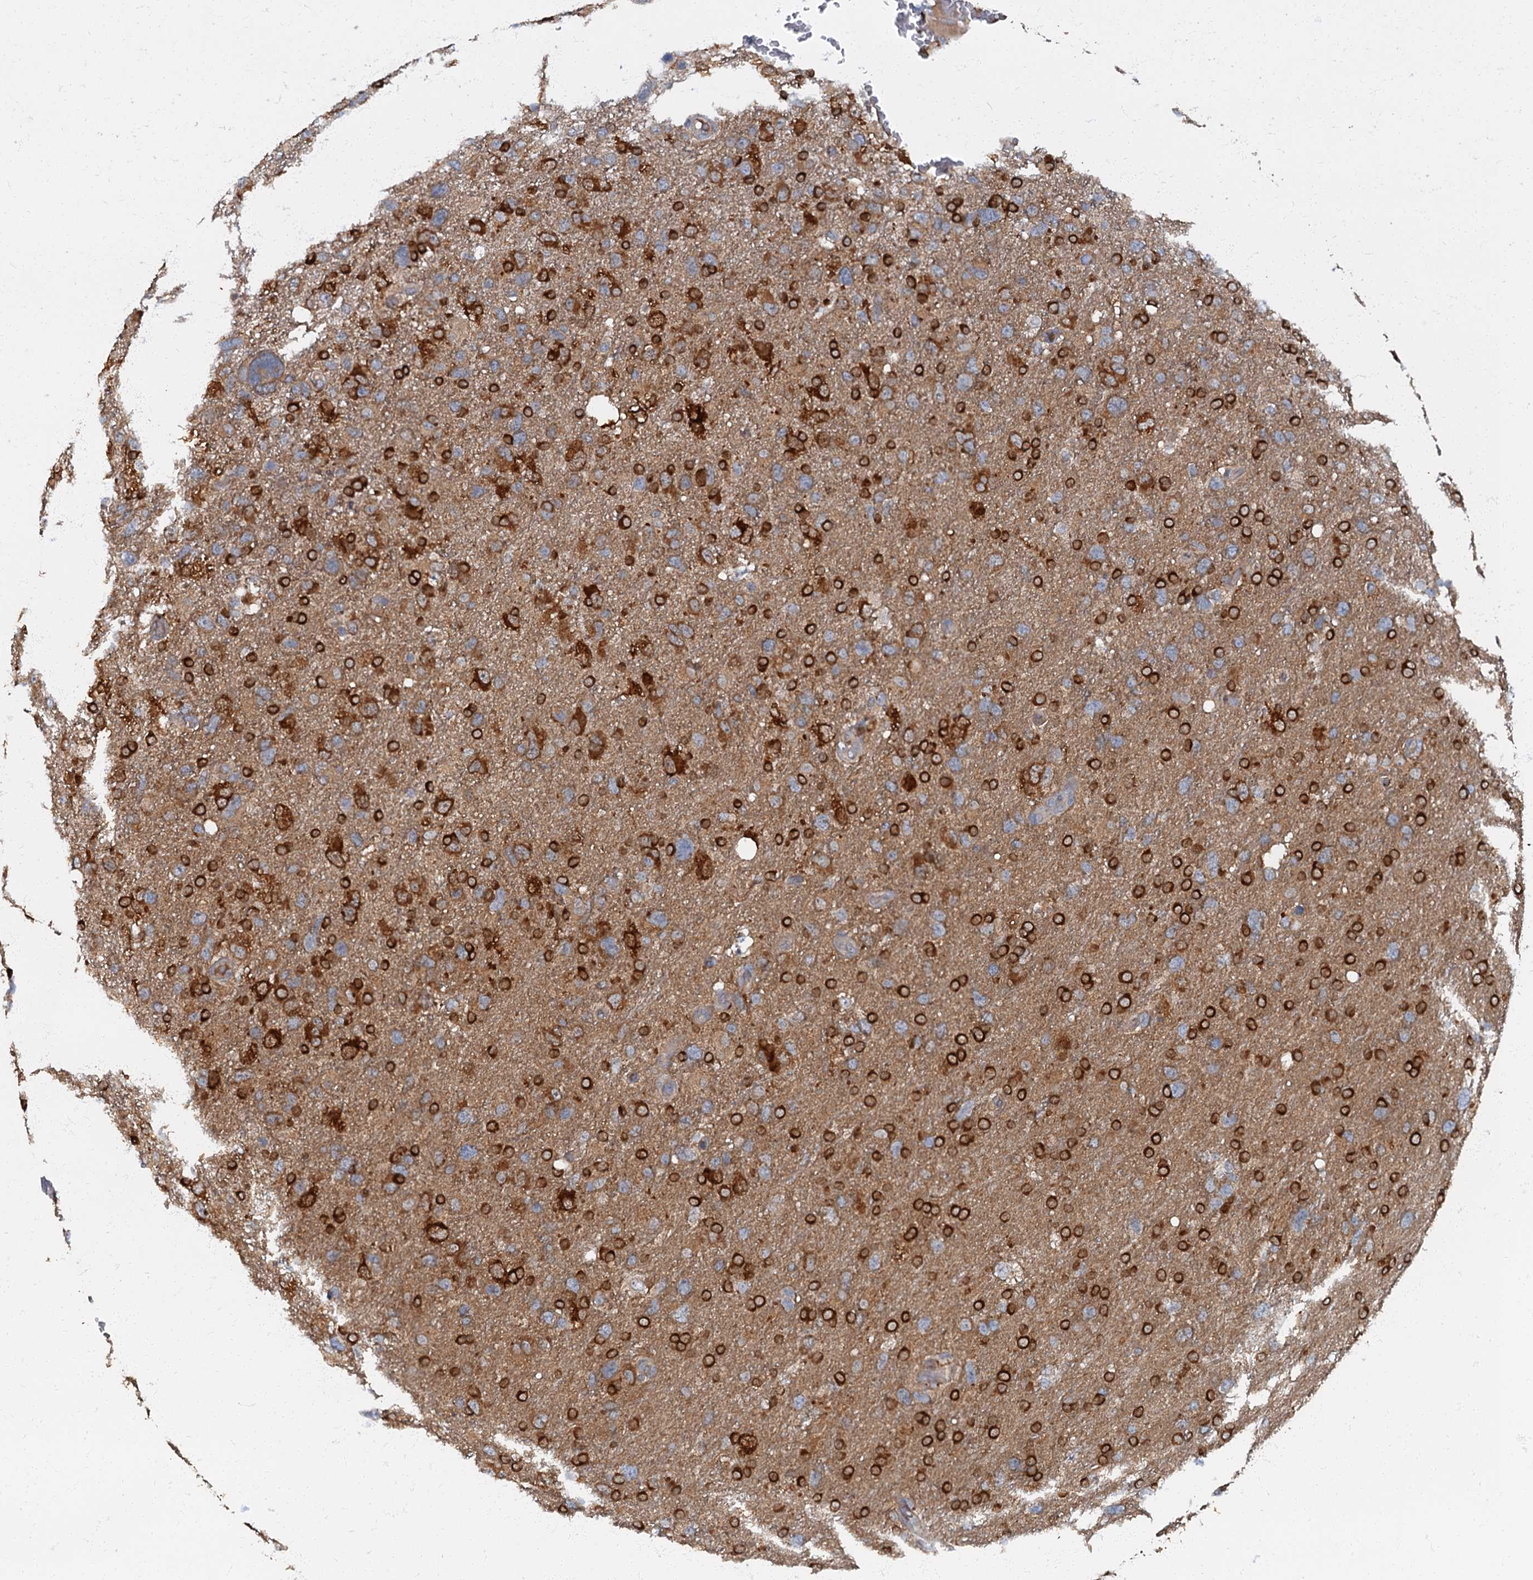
{"staining": {"intensity": "moderate", "quantity": ">75%", "location": "cytoplasmic/membranous"}, "tissue": "glioma", "cell_type": "Tumor cells", "image_type": "cancer", "snomed": [{"axis": "morphology", "description": "Glioma, malignant, High grade"}, {"axis": "topography", "description": "Brain"}], "caption": "Moderate cytoplasmic/membranous positivity is present in approximately >75% of tumor cells in glioma.", "gene": "ARL11", "patient": {"sex": "male", "age": 61}}